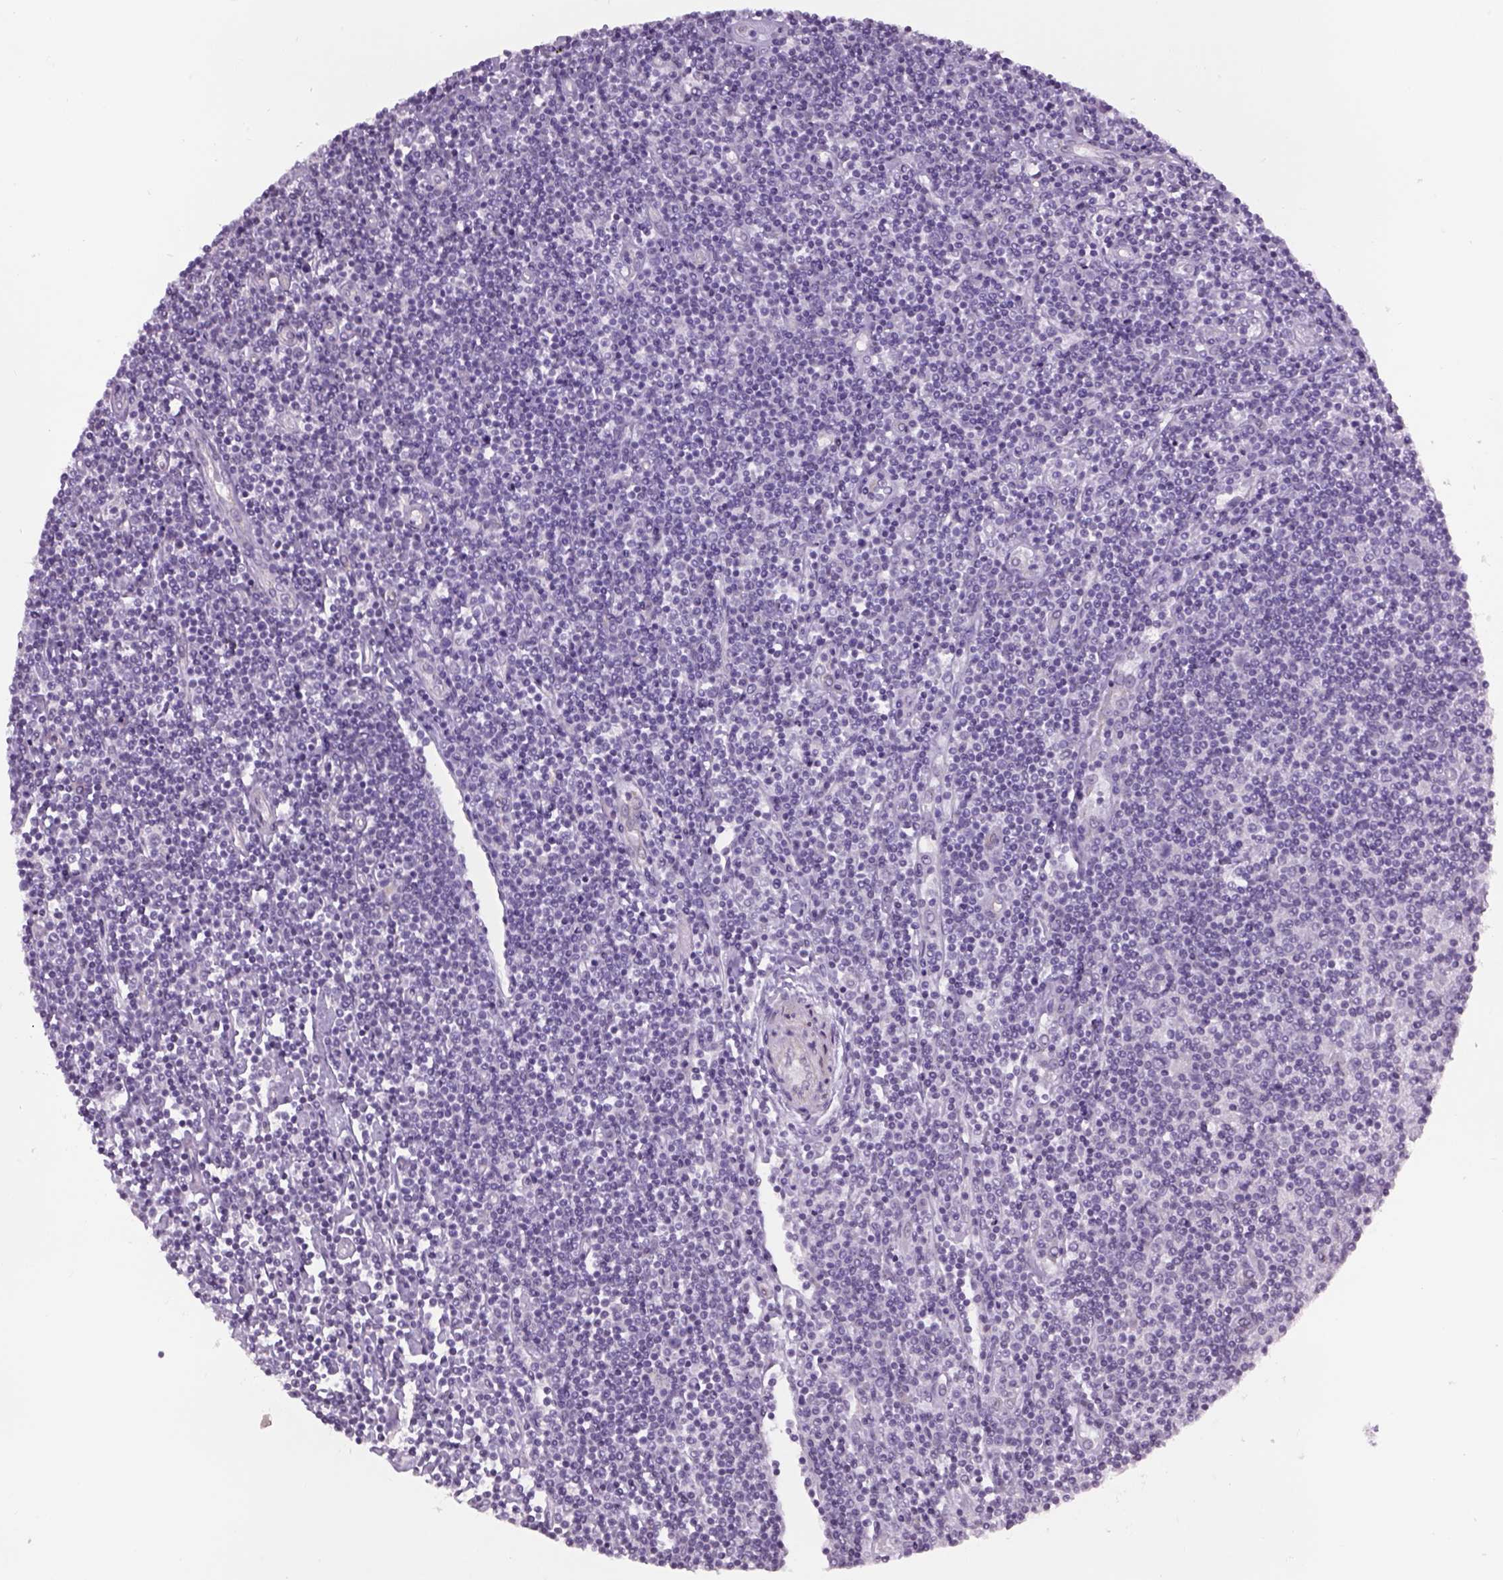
{"staining": {"intensity": "negative", "quantity": "none", "location": "none"}, "tissue": "lymphoma", "cell_type": "Tumor cells", "image_type": "cancer", "snomed": [{"axis": "morphology", "description": "Hodgkin's disease, NOS"}, {"axis": "topography", "description": "Lymph node"}], "caption": "Human Hodgkin's disease stained for a protein using immunohistochemistry exhibits no positivity in tumor cells.", "gene": "PRRT1", "patient": {"sex": "male", "age": 40}}